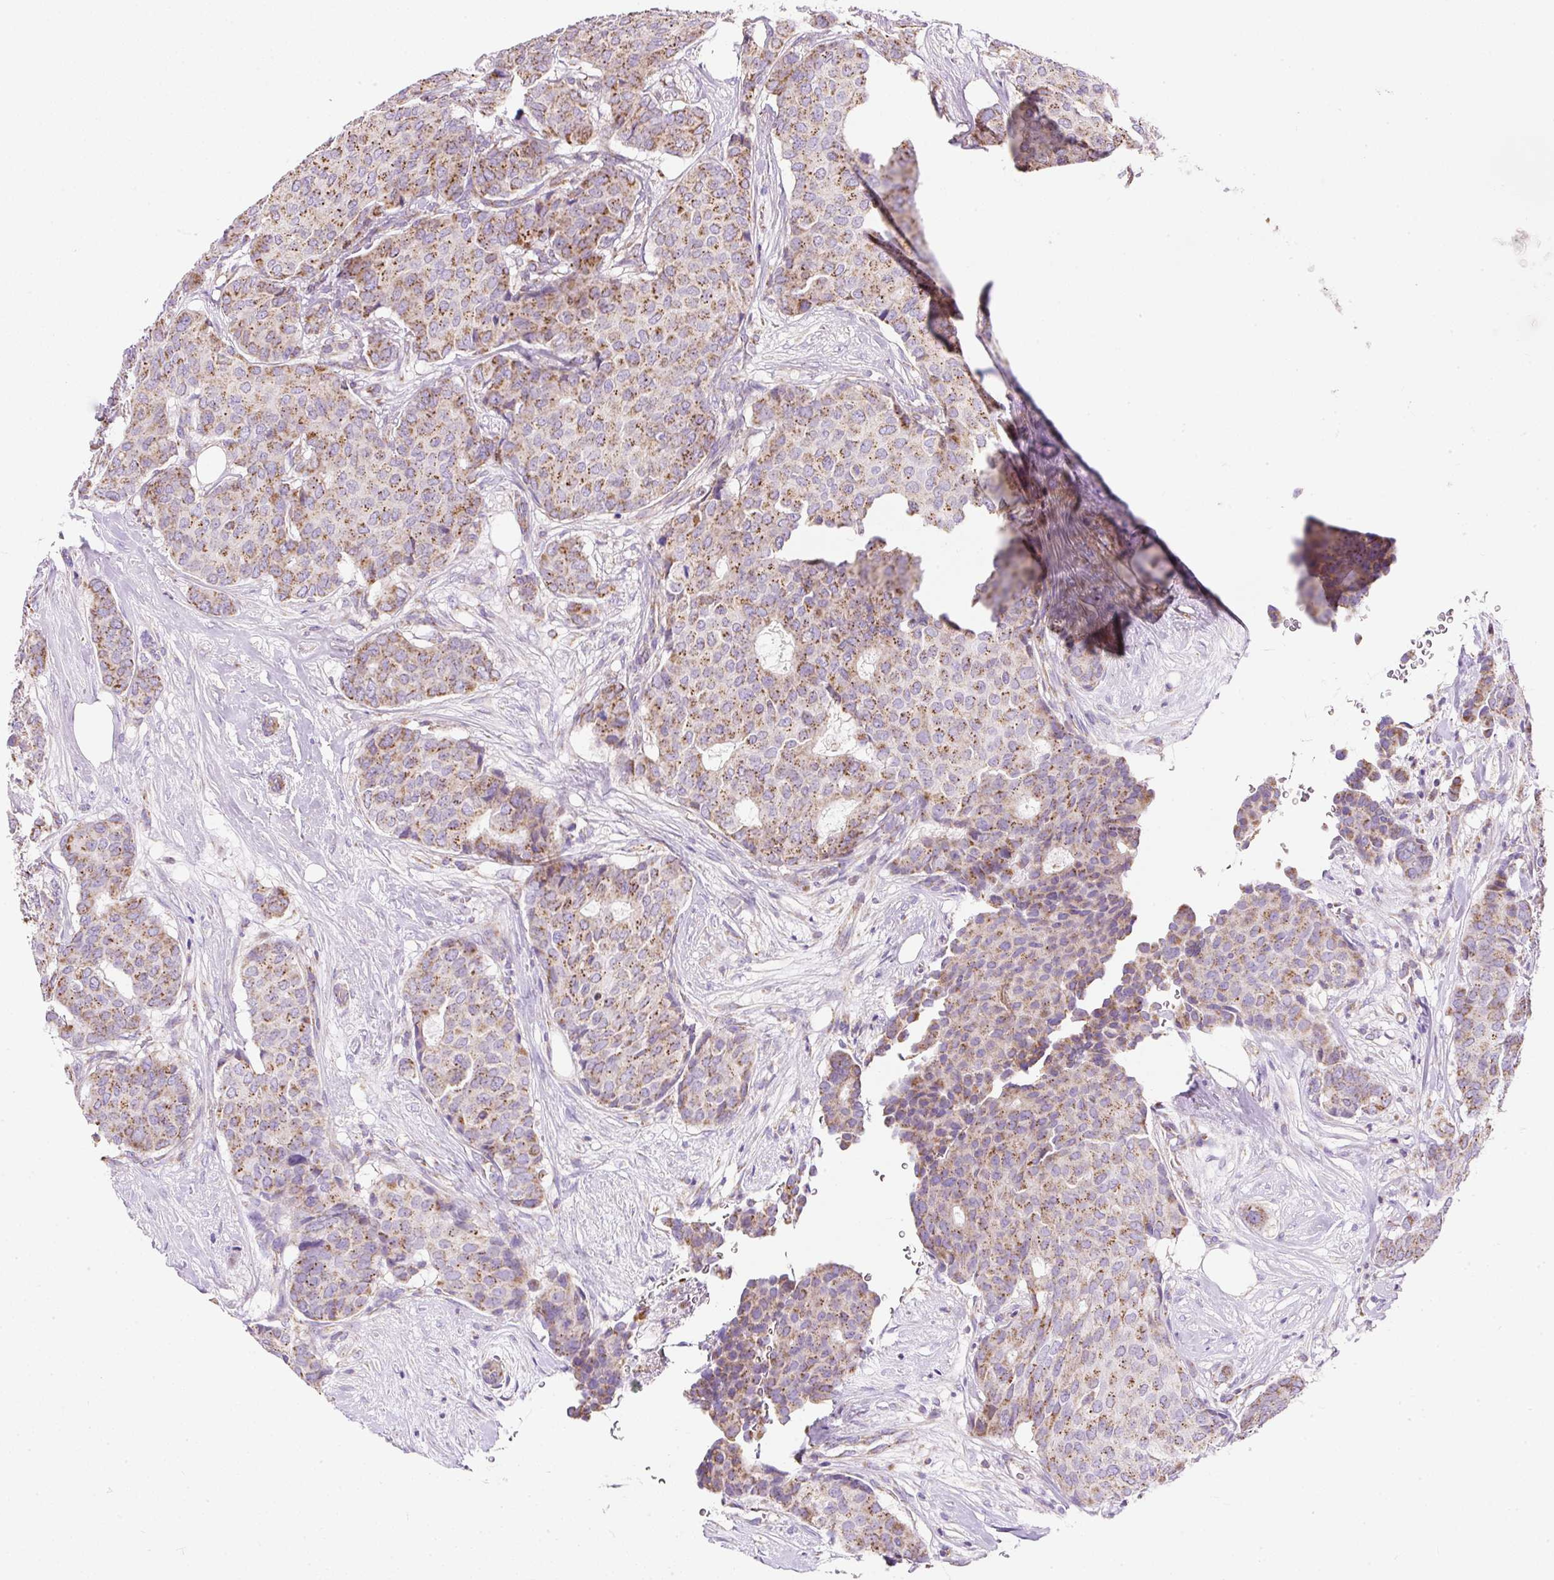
{"staining": {"intensity": "moderate", "quantity": ">75%", "location": "cytoplasmic/membranous"}, "tissue": "breast cancer", "cell_type": "Tumor cells", "image_type": "cancer", "snomed": [{"axis": "morphology", "description": "Duct carcinoma"}, {"axis": "topography", "description": "Breast"}], "caption": "A brown stain highlights moderate cytoplasmic/membranous positivity of a protein in human breast cancer tumor cells.", "gene": "DAAM2", "patient": {"sex": "female", "age": 75}}